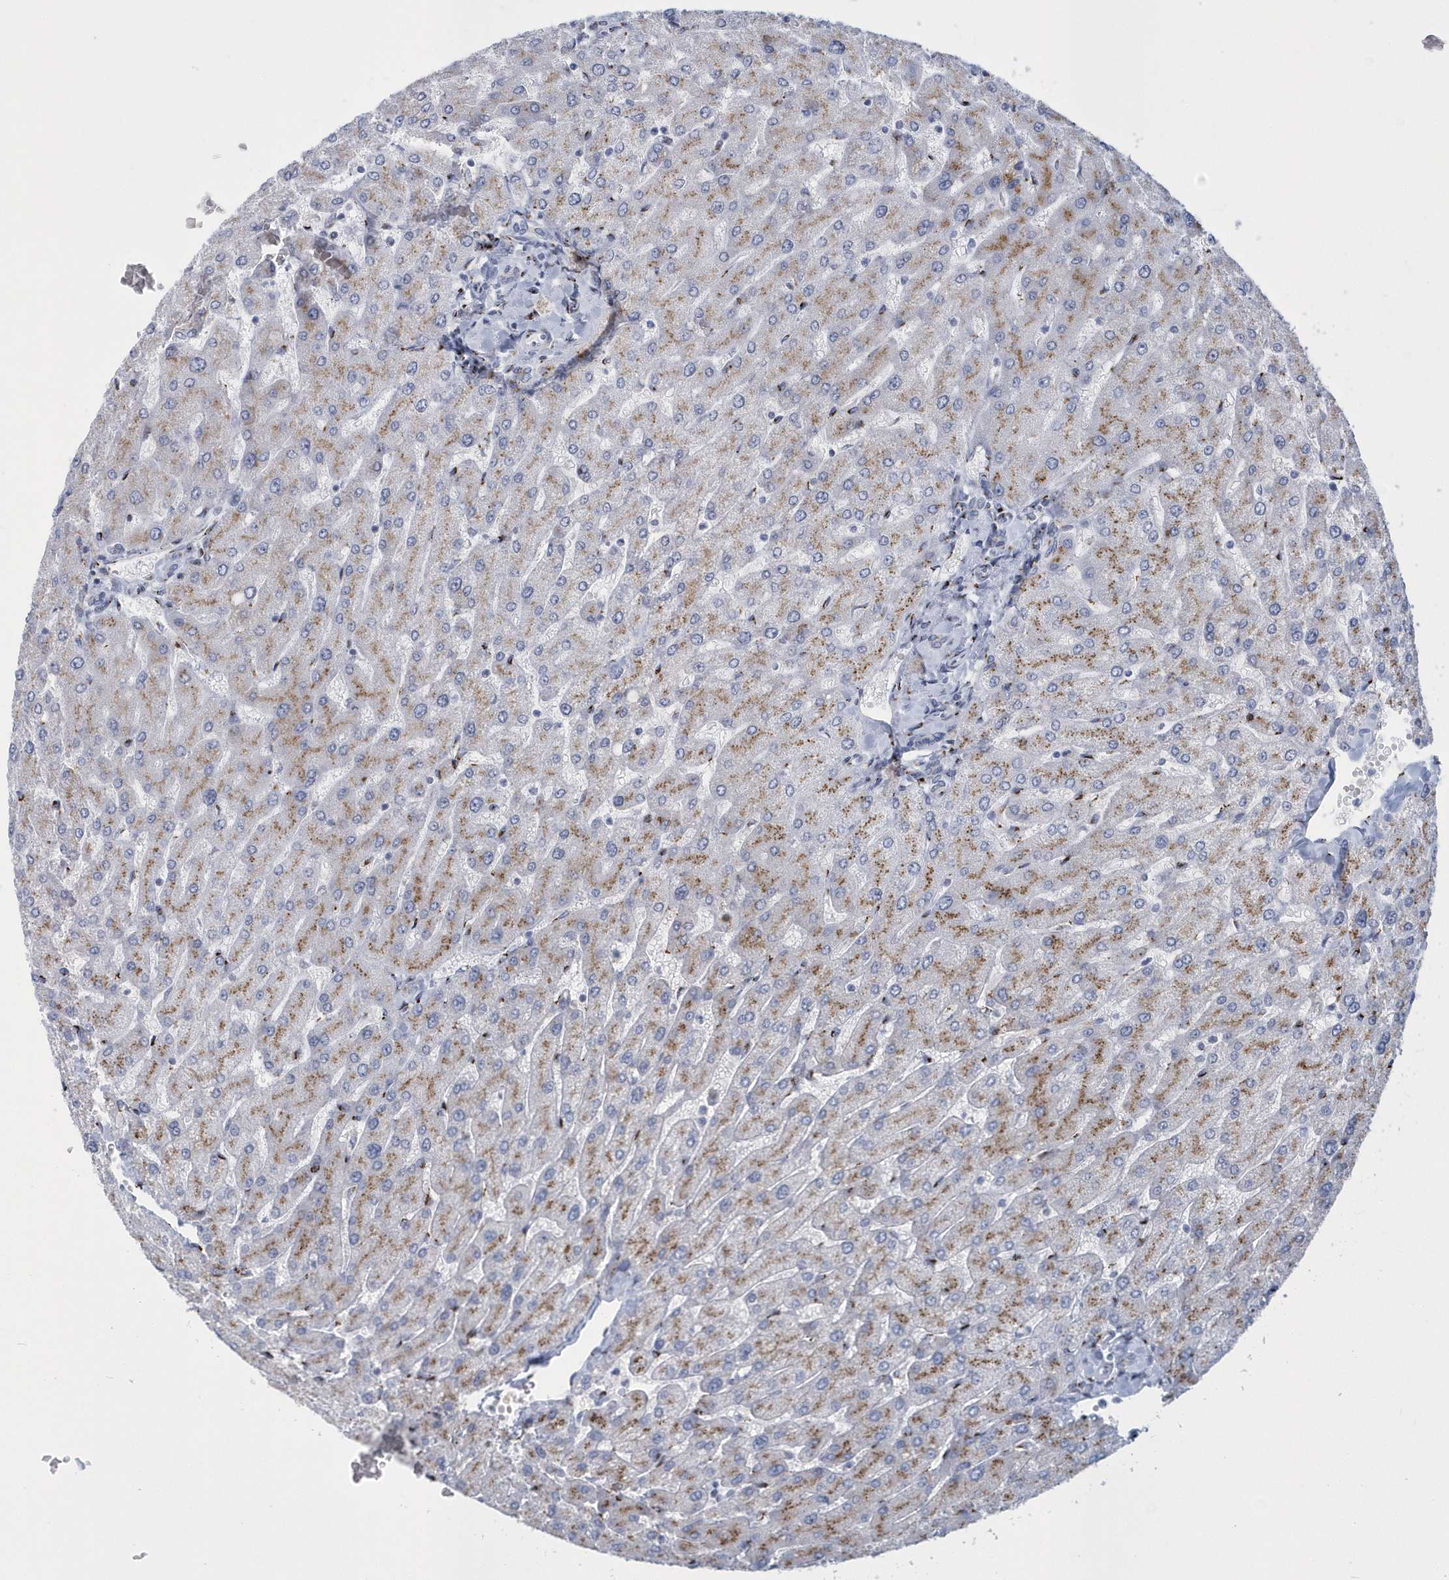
{"staining": {"intensity": "negative", "quantity": "none", "location": "none"}, "tissue": "liver", "cell_type": "Cholangiocytes", "image_type": "normal", "snomed": [{"axis": "morphology", "description": "Normal tissue, NOS"}, {"axis": "topography", "description": "Liver"}], "caption": "Immunohistochemistry micrograph of benign liver stained for a protein (brown), which exhibits no expression in cholangiocytes.", "gene": "SLX9", "patient": {"sex": "male", "age": 55}}